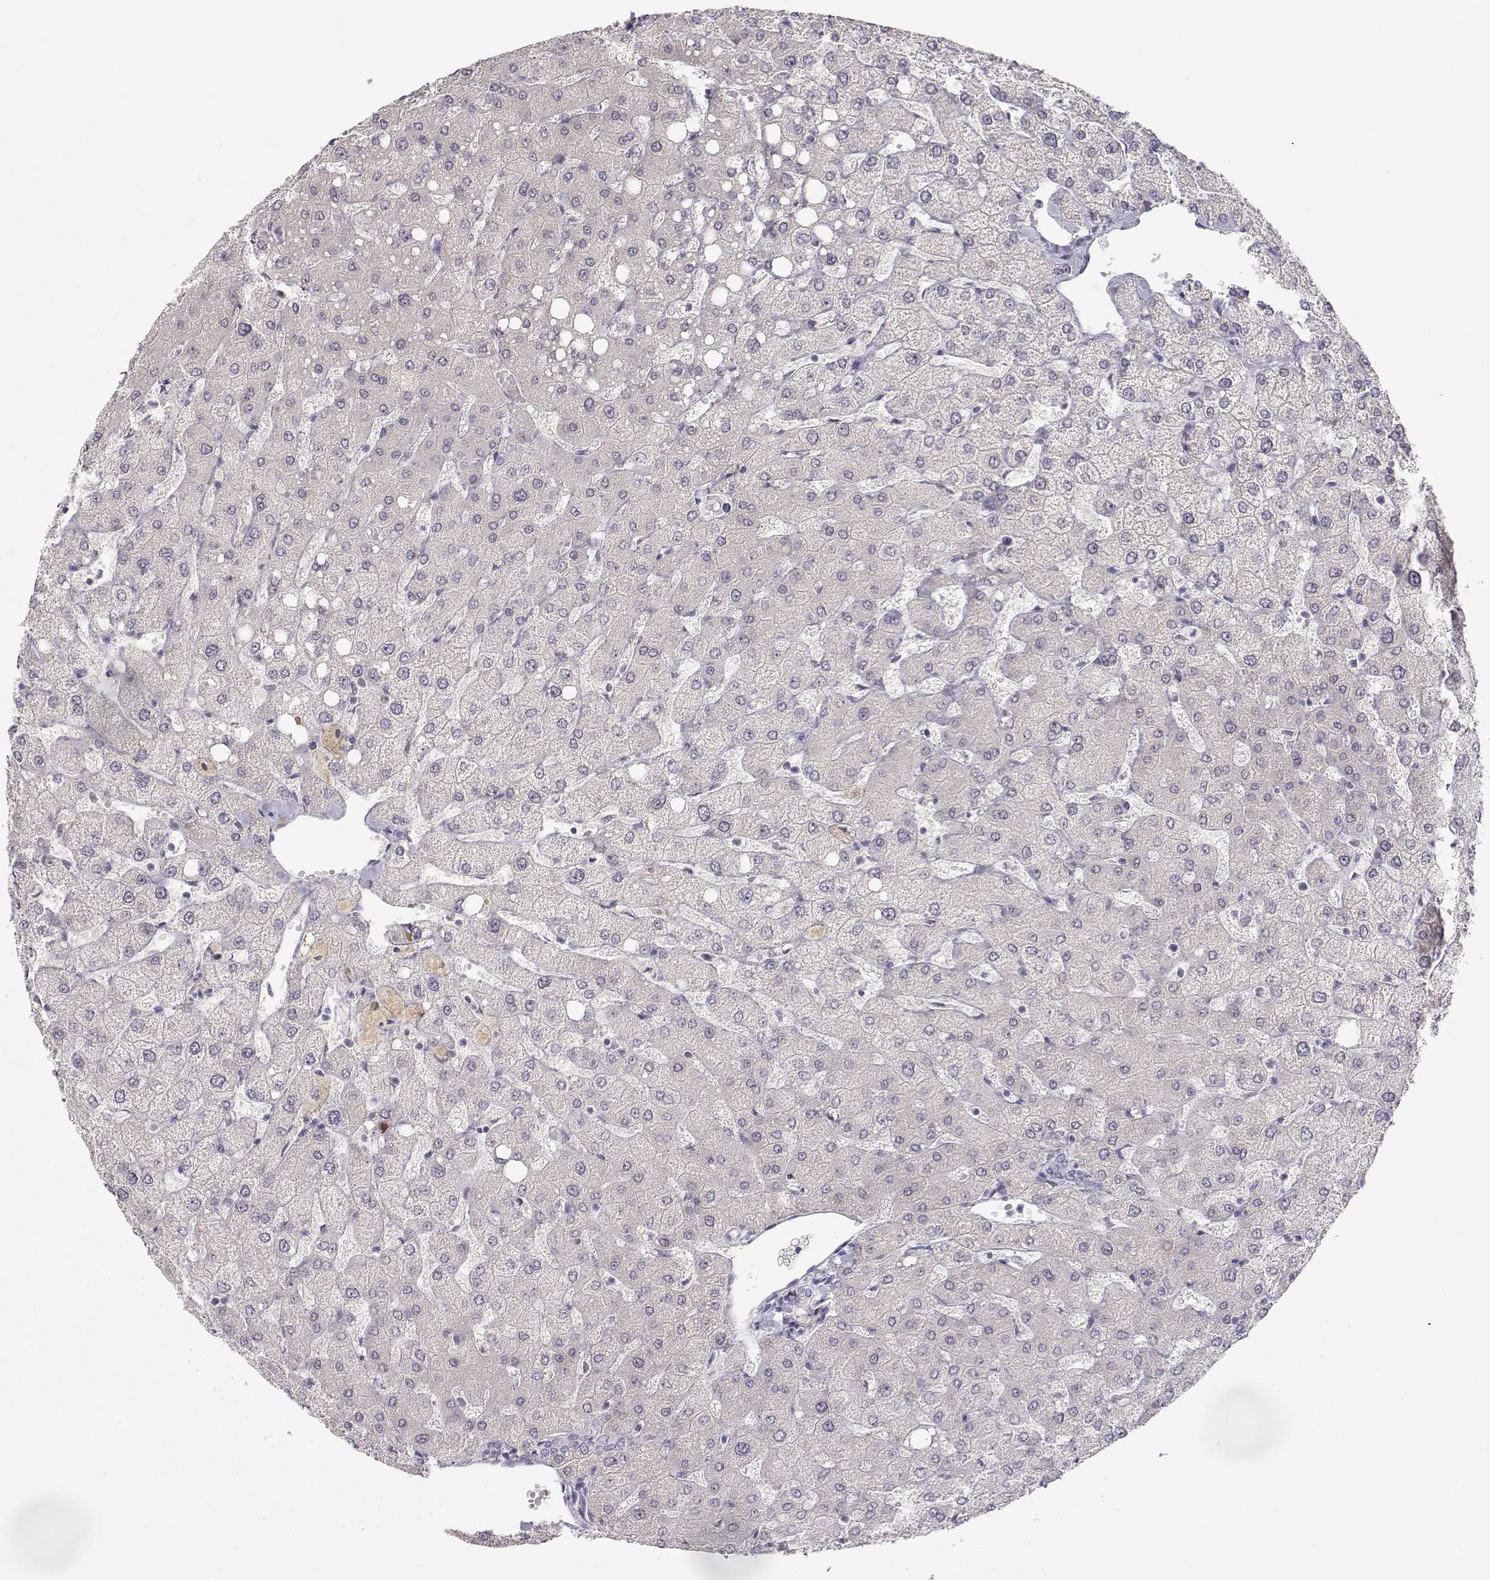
{"staining": {"intensity": "negative", "quantity": "none", "location": "none"}, "tissue": "liver", "cell_type": "Cholangiocytes", "image_type": "normal", "snomed": [{"axis": "morphology", "description": "Normal tissue, NOS"}, {"axis": "topography", "description": "Liver"}], "caption": "Cholangiocytes are negative for brown protein staining in unremarkable liver. (DAB (3,3'-diaminobenzidine) immunohistochemistry visualized using brightfield microscopy, high magnification).", "gene": "EAF2", "patient": {"sex": "female", "age": 54}}